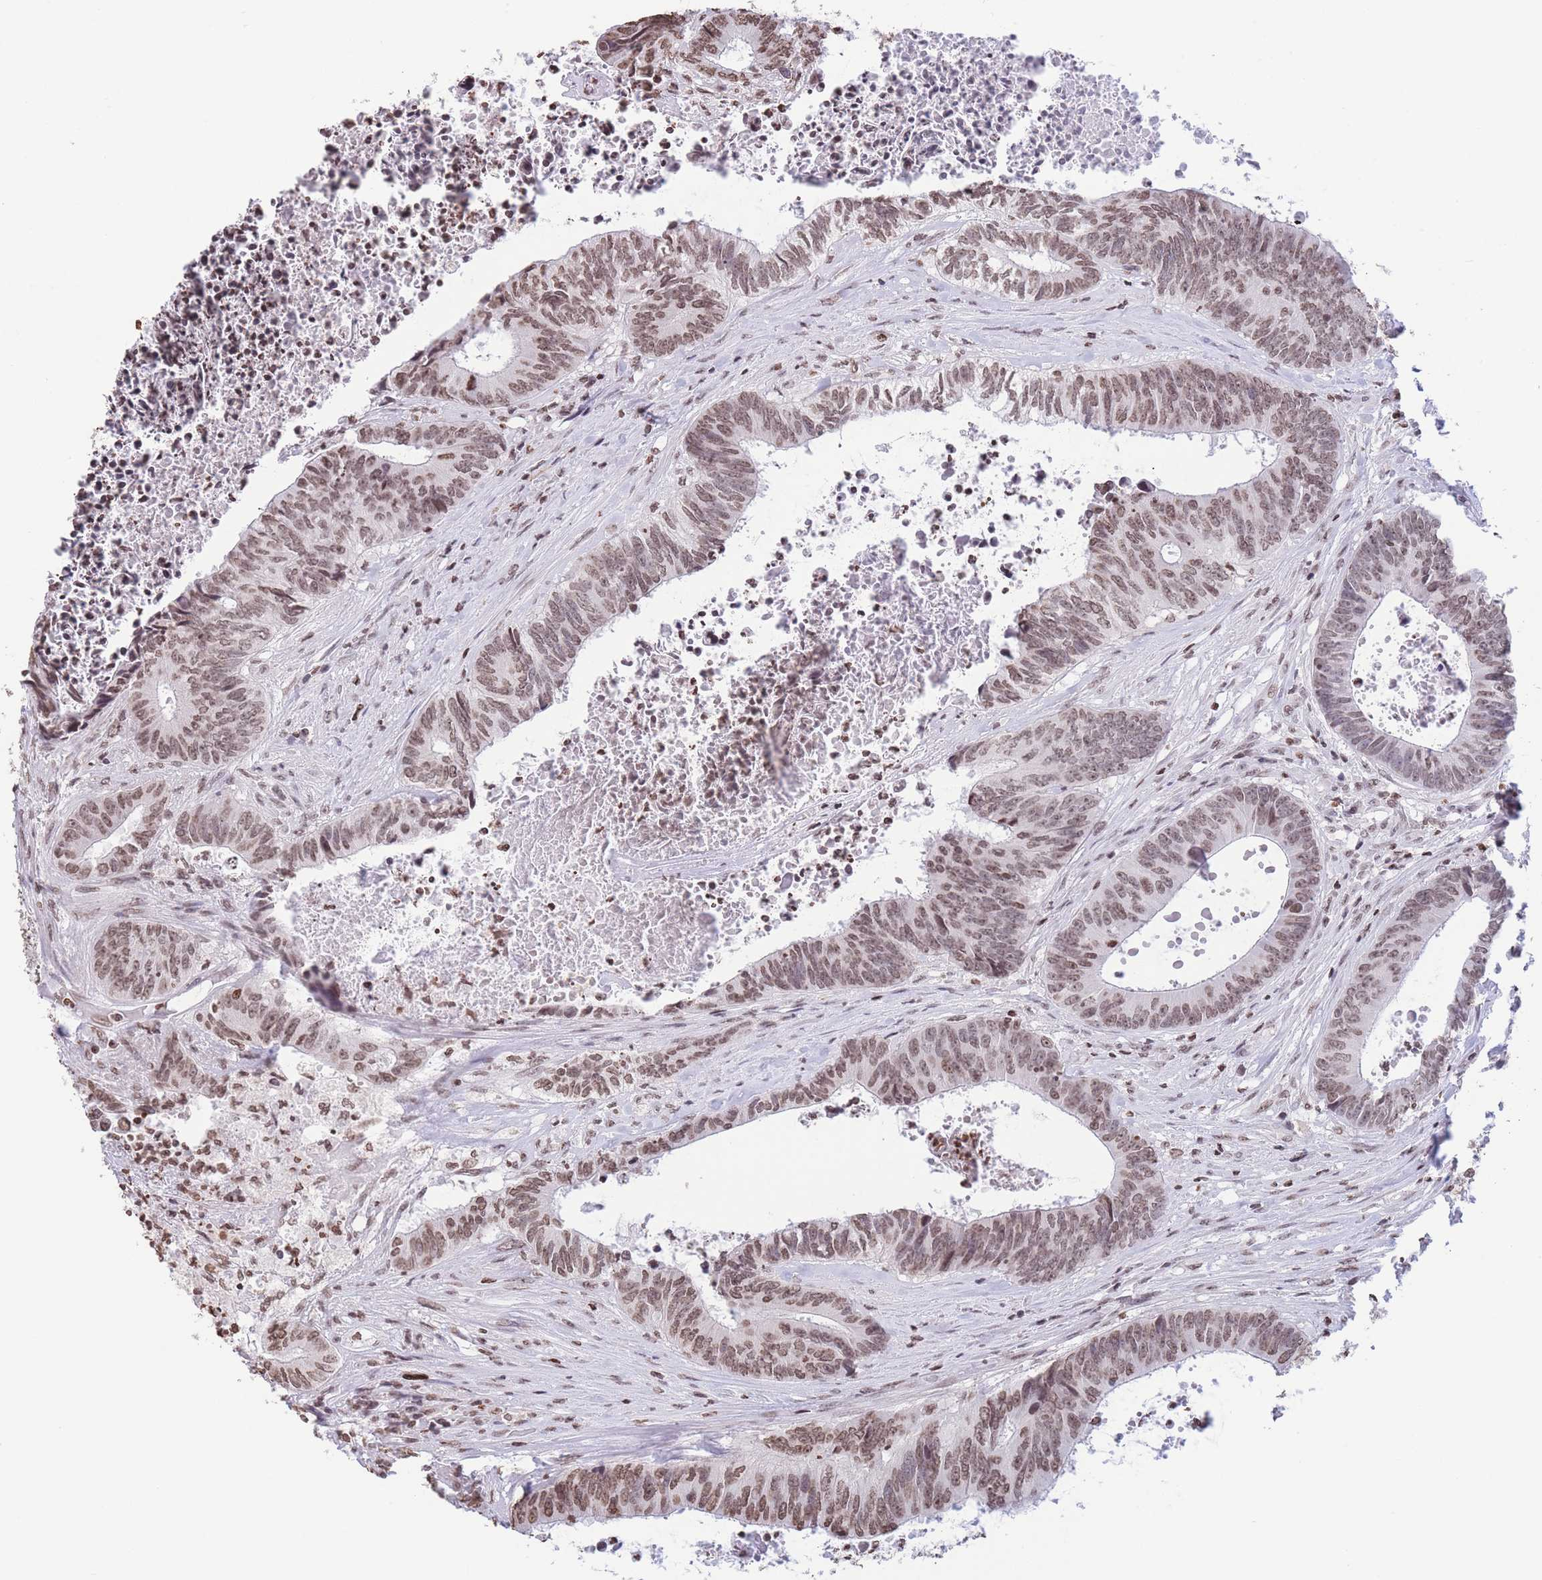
{"staining": {"intensity": "moderate", "quantity": ">75%", "location": "nuclear"}, "tissue": "colorectal cancer", "cell_type": "Tumor cells", "image_type": "cancer", "snomed": [{"axis": "morphology", "description": "Adenocarcinoma, NOS"}, {"axis": "topography", "description": "Rectum"}], "caption": "Protein analysis of colorectal adenocarcinoma tissue demonstrates moderate nuclear positivity in about >75% of tumor cells.", "gene": "H2BC11", "patient": {"sex": "male", "age": 72}}